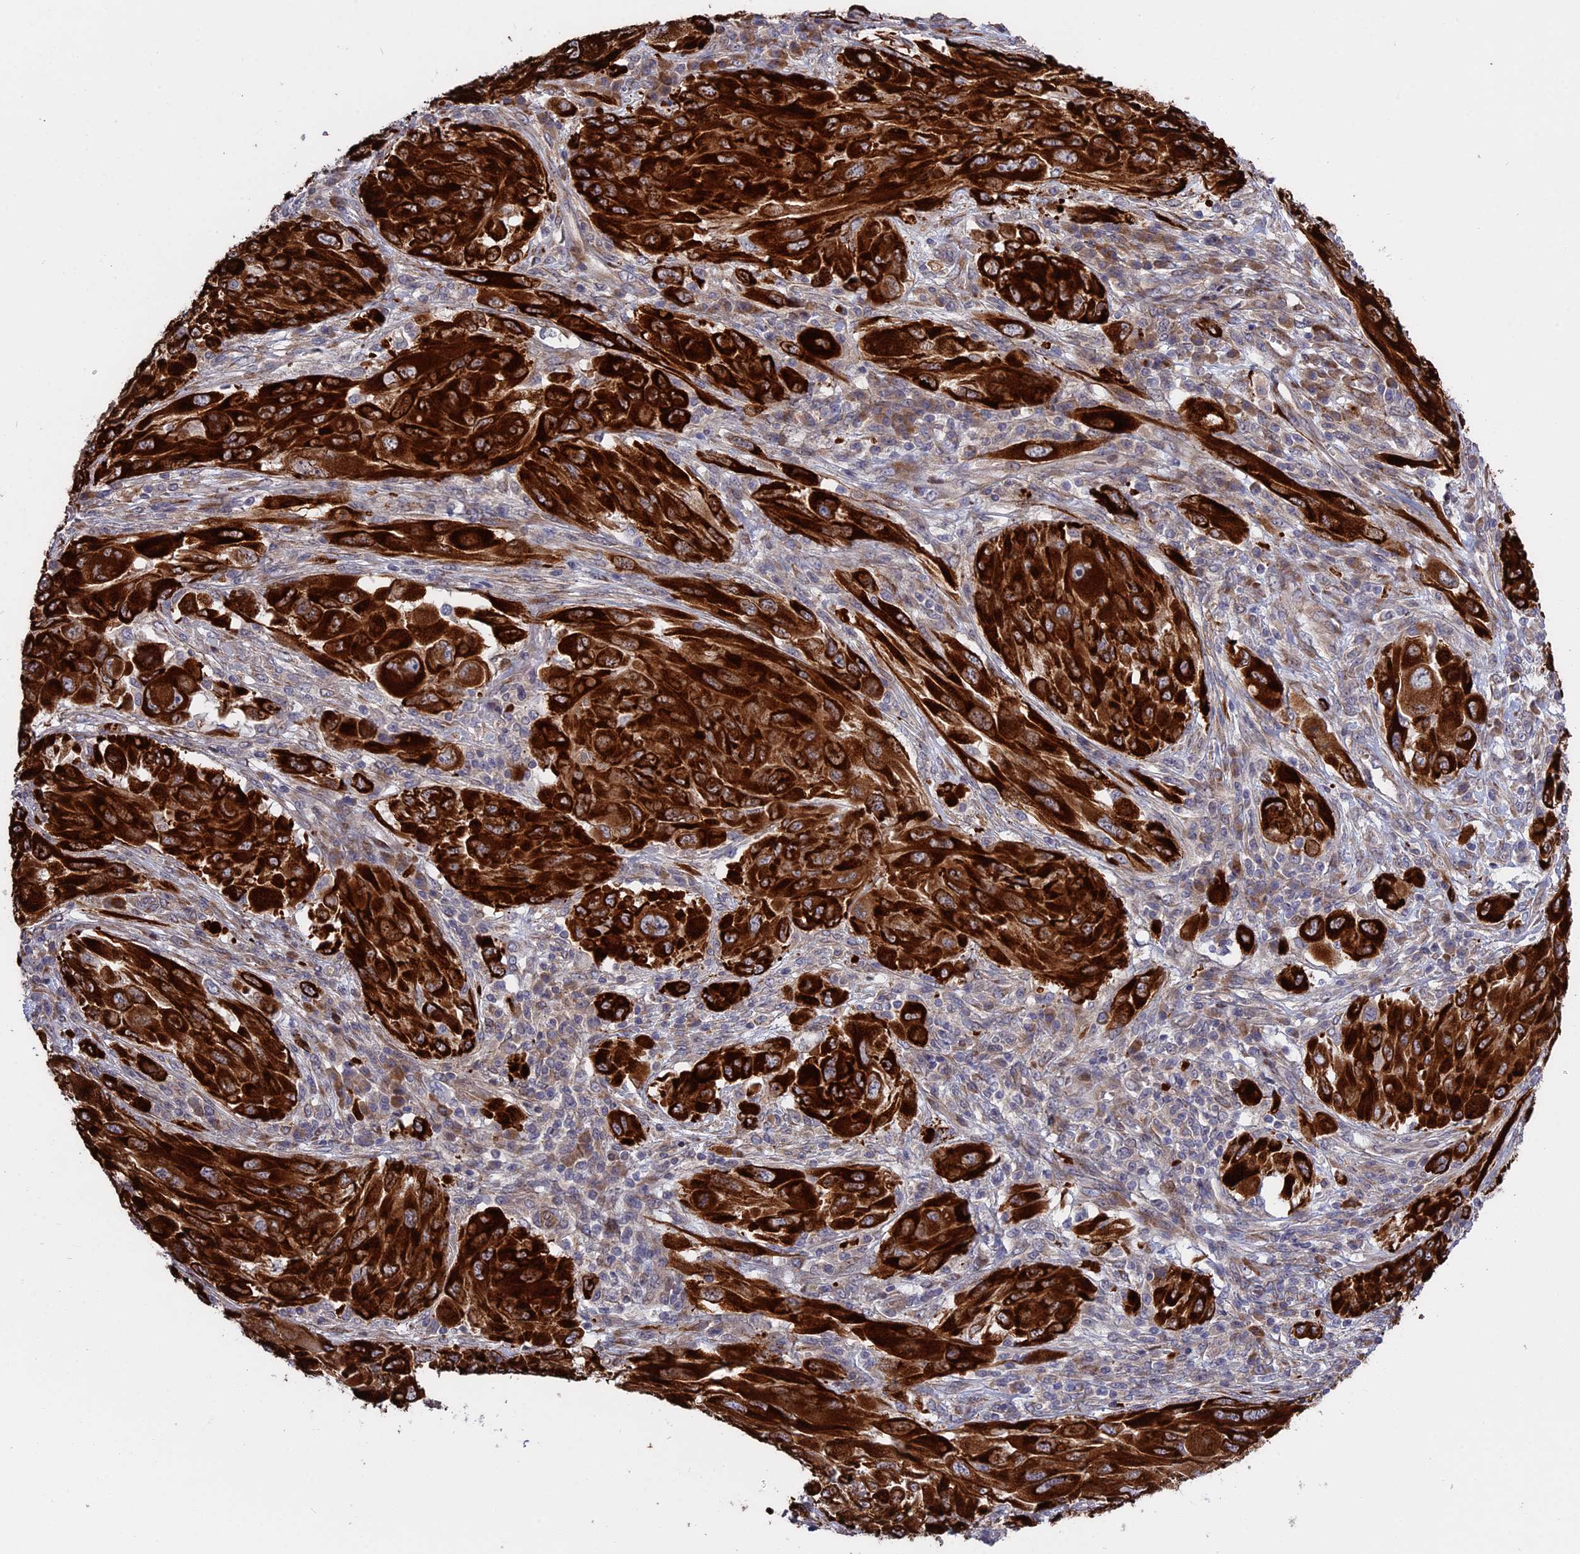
{"staining": {"intensity": "strong", "quantity": ">75%", "location": "cytoplasmic/membranous"}, "tissue": "melanoma", "cell_type": "Tumor cells", "image_type": "cancer", "snomed": [{"axis": "morphology", "description": "Malignant melanoma, NOS"}, {"axis": "topography", "description": "Skin"}], "caption": "A photomicrograph of human melanoma stained for a protein reveals strong cytoplasmic/membranous brown staining in tumor cells. (Stains: DAB in brown, nuclei in blue, Microscopy: brightfield microscopy at high magnification).", "gene": "DDX60L", "patient": {"sex": "female", "age": 91}}